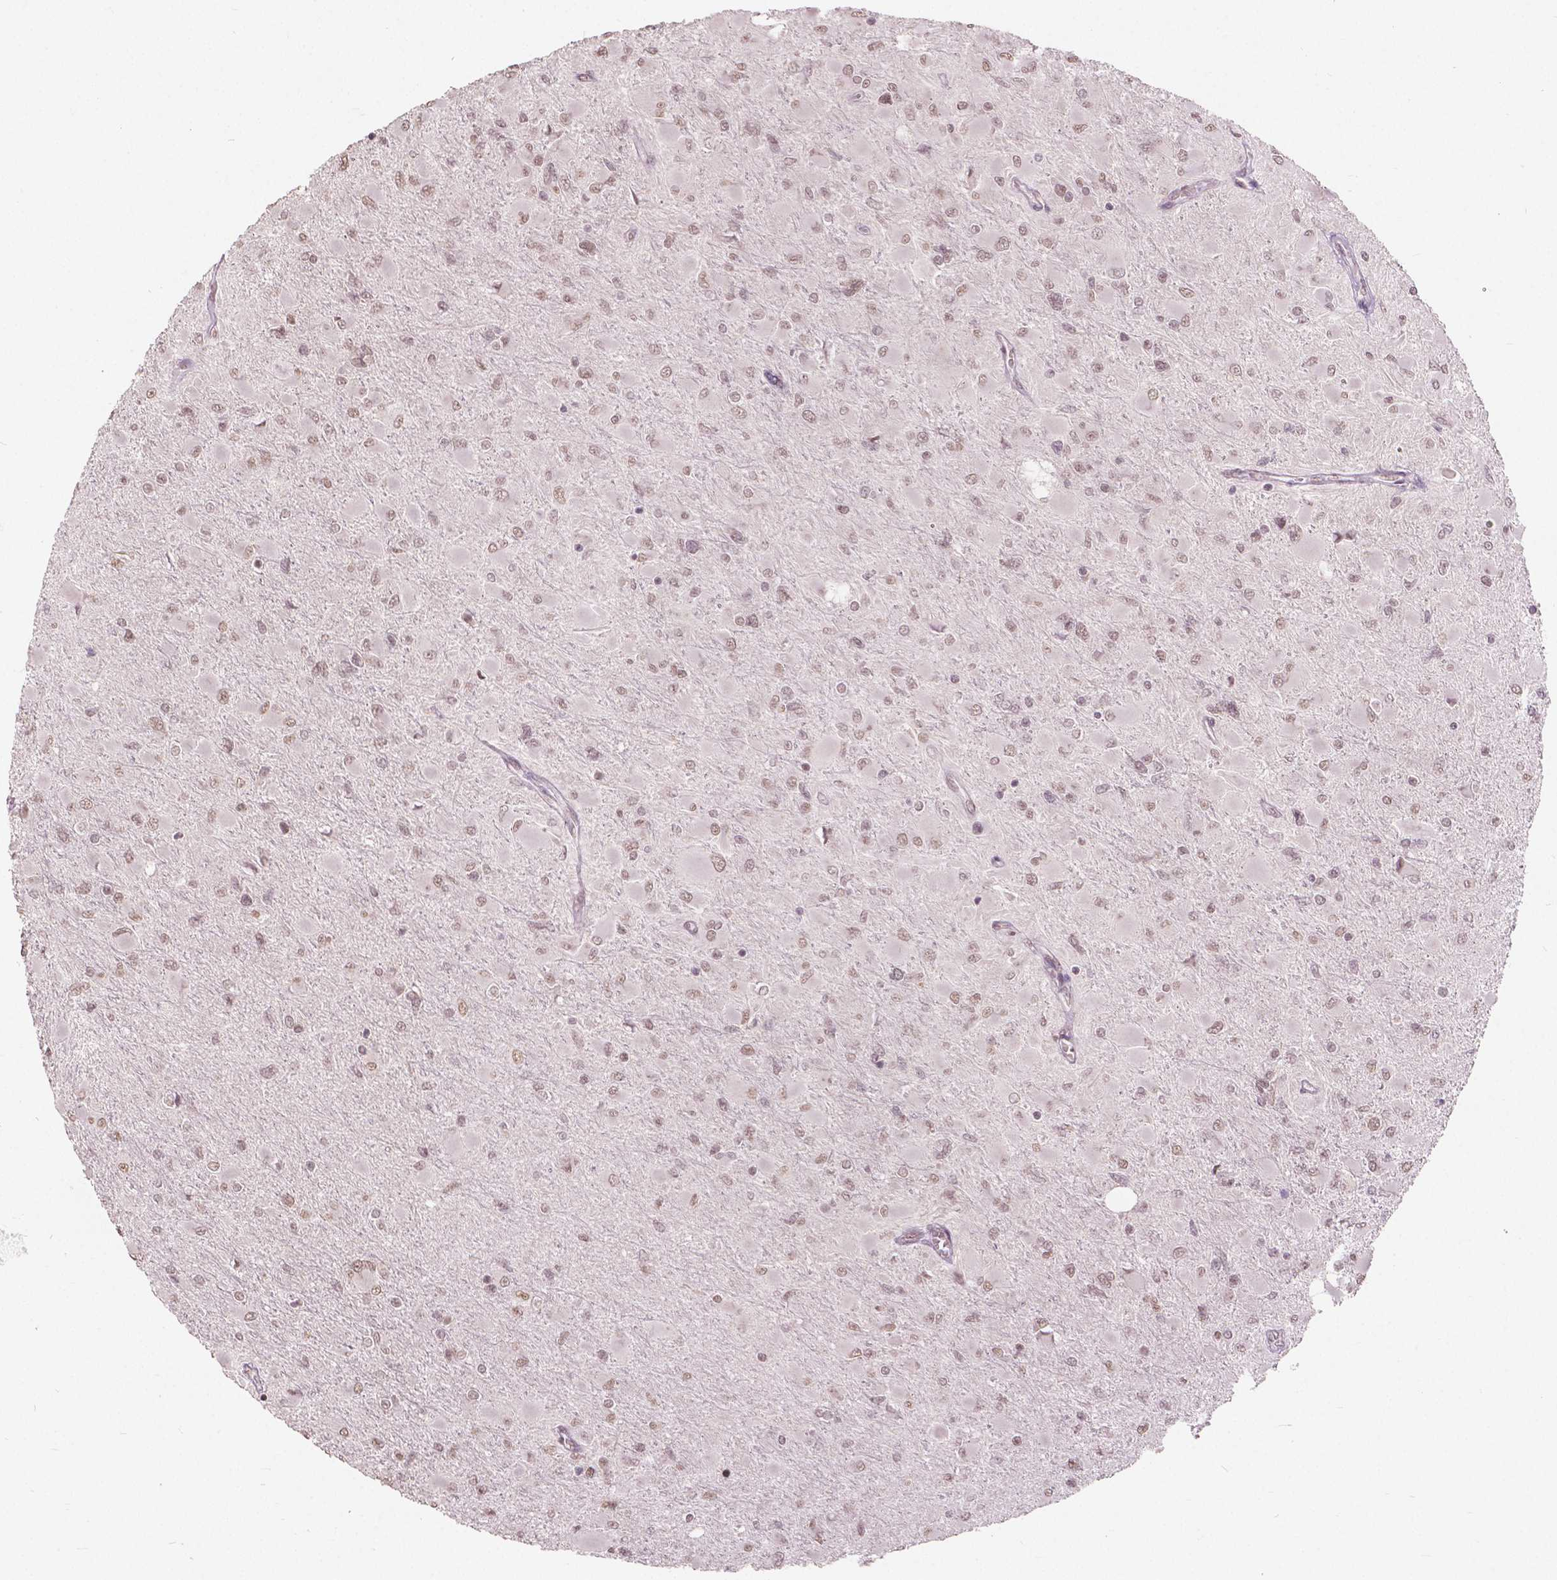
{"staining": {"intensity": "moderate", "quantity": ">75%", "location": "nuclear"}, "tissue": "glioma", "cell_type": "Tumor cells", "image_type": "cancer", "snomed": [{"axis": "morphology", "description": "Glioma, malignant, High grade"}, {"axis": "topography", "description": "Cerebral cortex"}], "caption": "This is an image of immunohistochemistry staining of glioma, which shows moderate staining in the nuclear of tumor cells.", "gene": "HOXA10", "patient": {"sex": "female", "age": 36}}